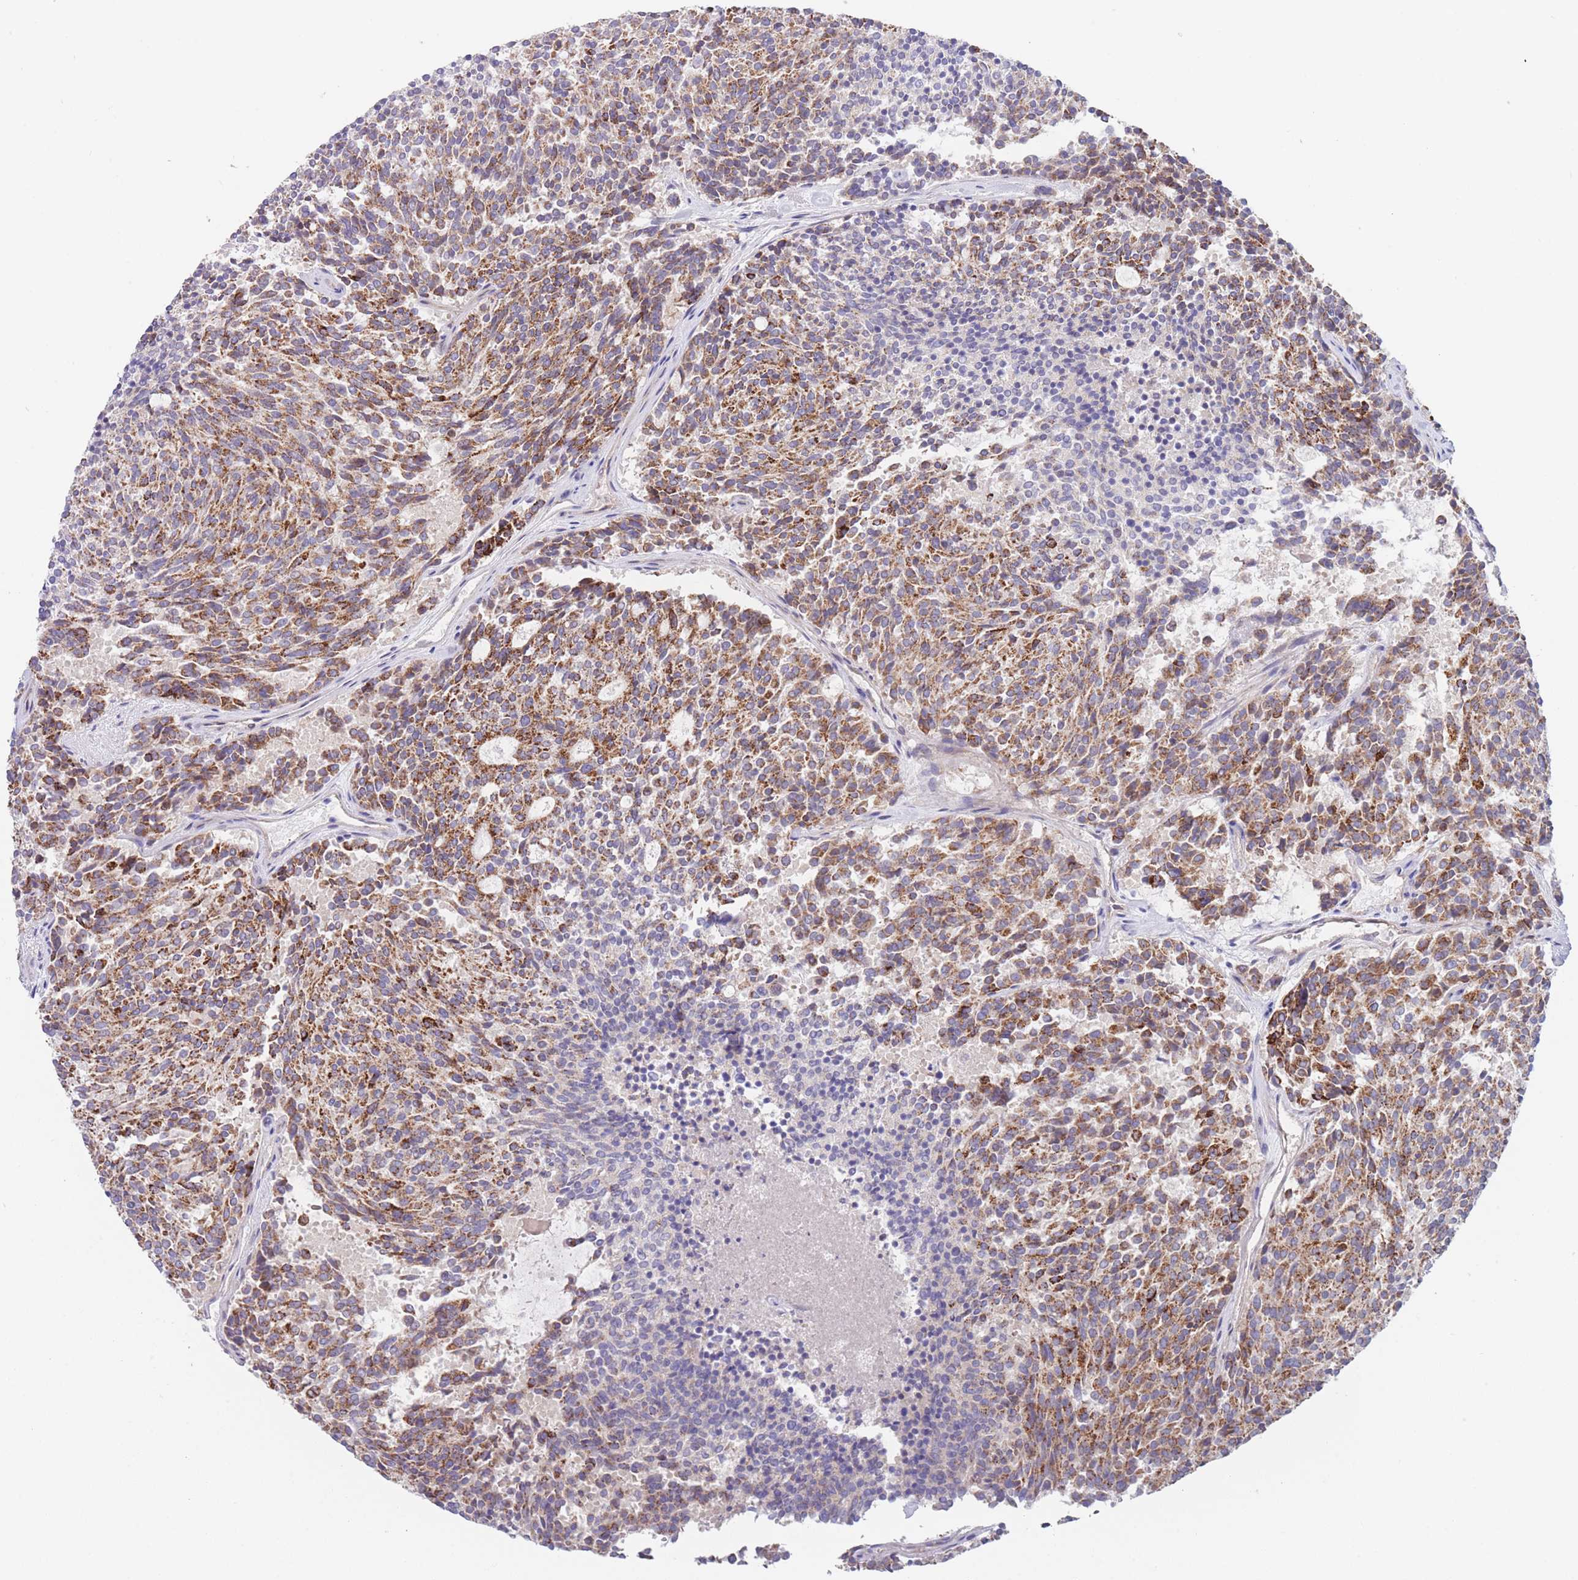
{"staining": {"intensity": "moderate", "quantity": ">75%", "location": "cytoplasmic/membranous"}, "tissue": "carcinoid", "cell_type": "Tumor cells", "image_type": "cancer", "snomed": [{"axis": "morphology", "description": "Carcinoid, malignant, NOS"}, {"axis": "topography", "description": "Pancreas"}], "caption": "Carcinoid tissue reveals moderate cytoplasmic/membranous staining in about >75% of tumor cells, visualized by immunohistochemistry. The staining is performed using DAB (3,3'-diaminobenzidine) brown chromogen to label protein expression. The nuclei are counter-stained blue using hematoxylin.", "gene": "ZNF281", "patient": {"sex": "female", "age": 54}}